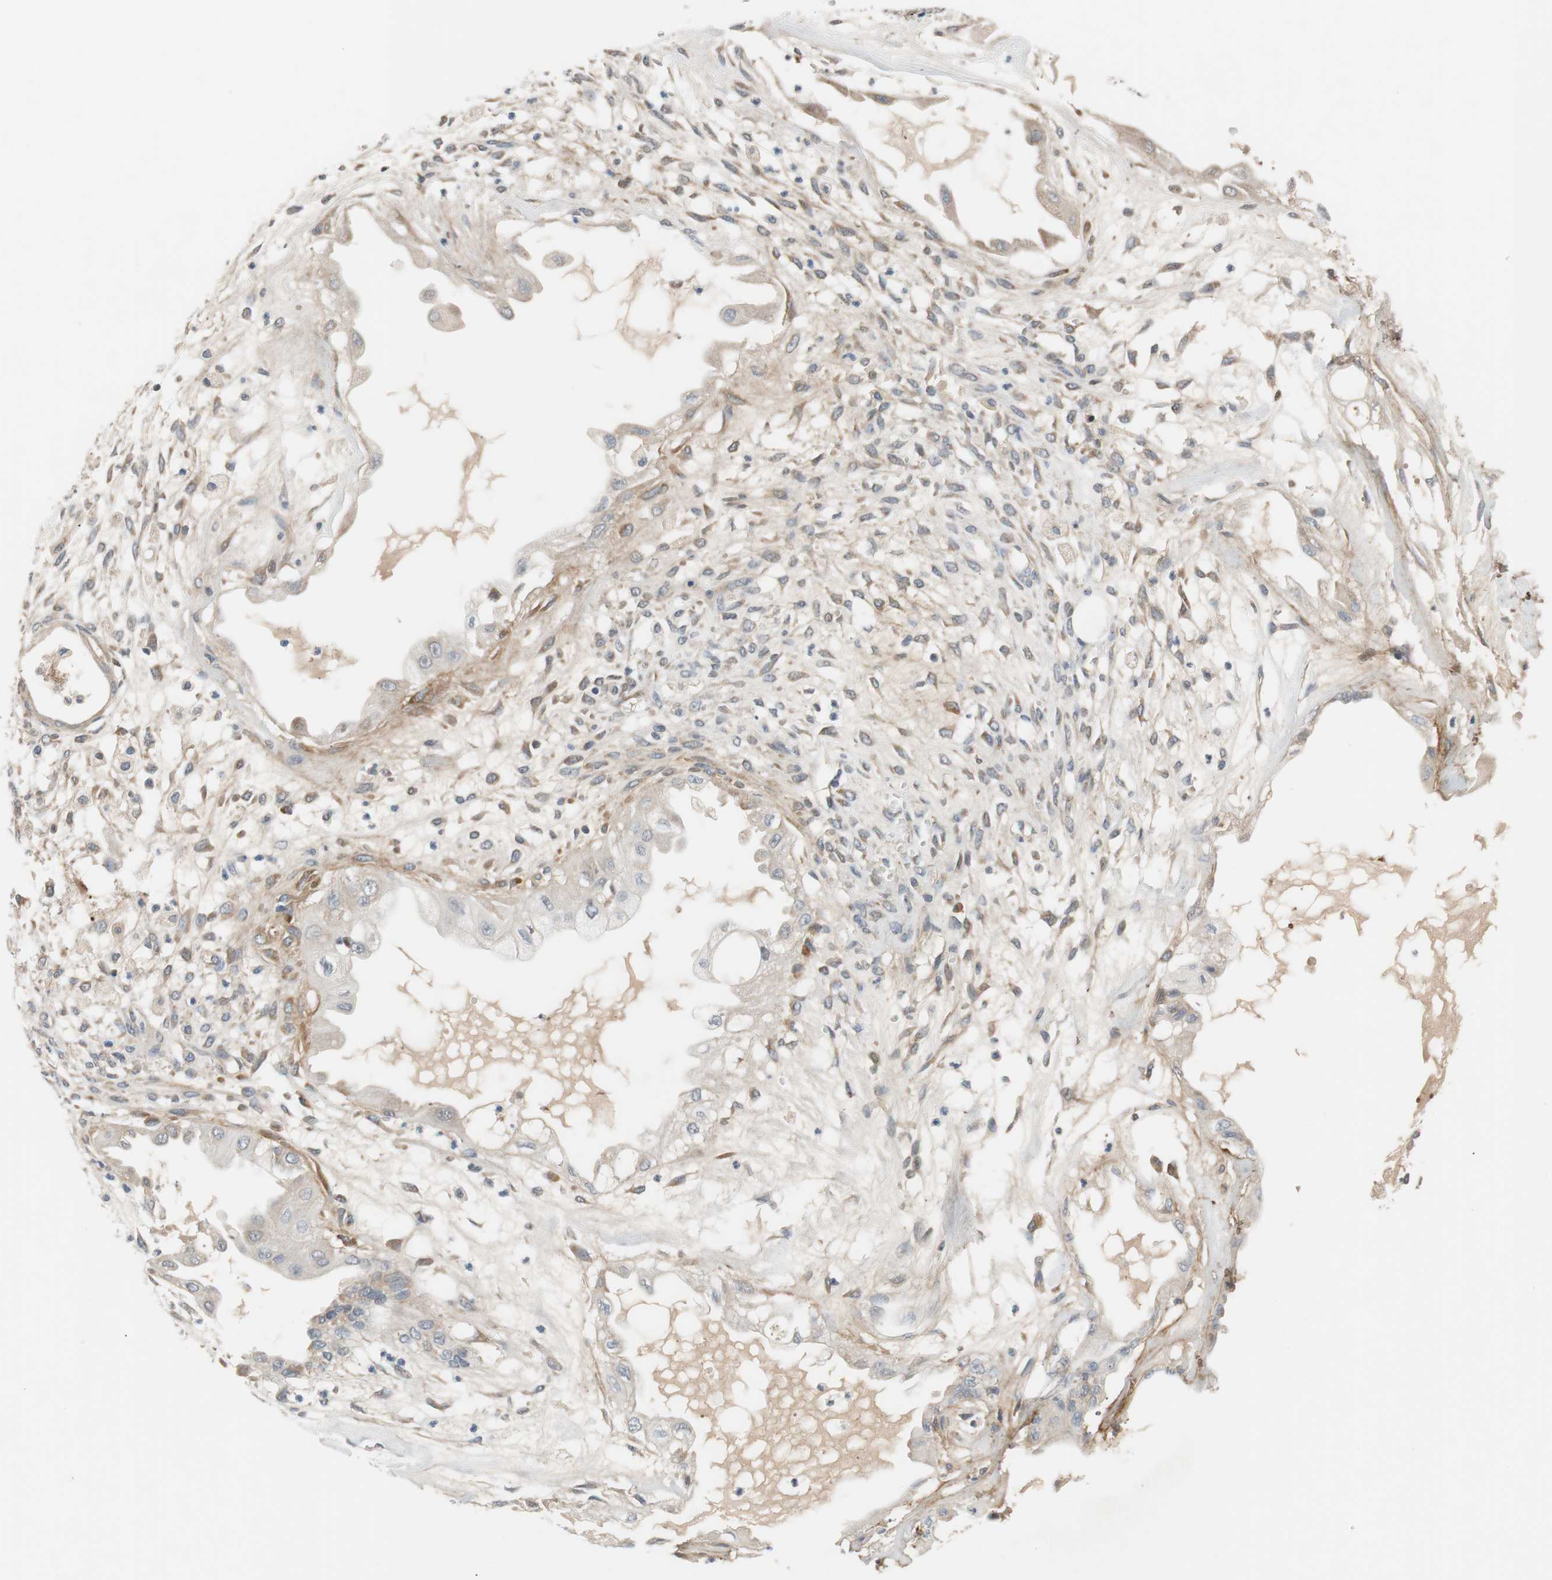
{"staining": {"intensity": "weak", "quantity": "25%-75%", "location": "cytoplasmic/membranous"}, "tissue": "ovarian cancer", "cell_type": "Tumor cells", "image_type": "cancer", "snomed": [{"axis": "morphology", "description": "Carcinoma, NOS"}, {"axis": "morphology", "description": "Carcinoma, endometroid"}, {"axis": "topography", "description": "Ovary"}], "caption": "An immunohistochemistry (IHC) histopathology image of neoplastic tissue is shown. Protein staining in brown shows weak cytoplasmic/membranous positivity in ovarian carcinoma within tumor cells.", "gene": "COL12A1", "patient": {"sex": "female", "age": 50}}